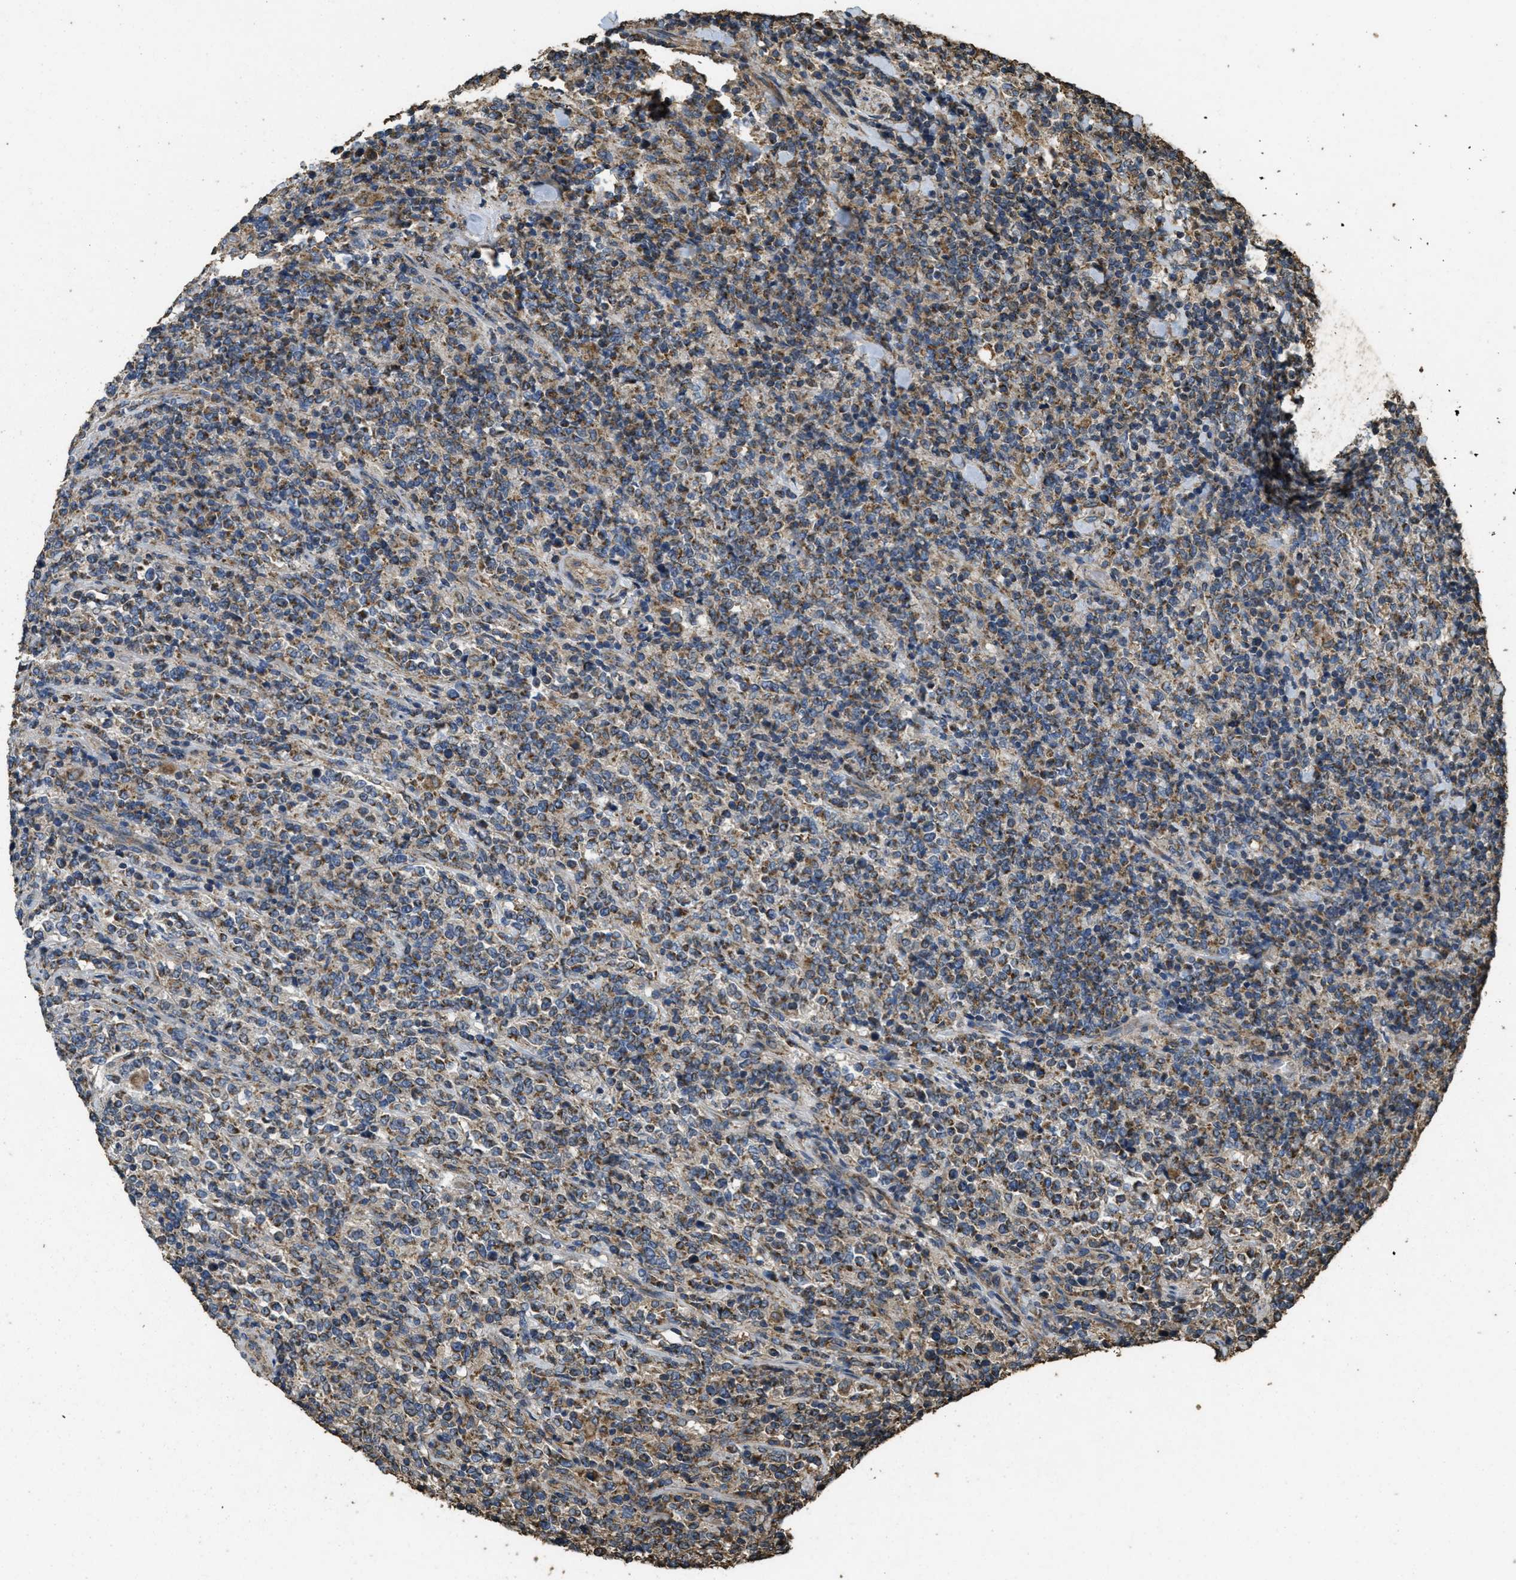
{"staining": {"intensity": "moderate", "quantity": ">75%", "location": "cytoplasmic/membranous"}, "tissue": "lymphoma", "cell_type": "Tumor cells", "image_type": "cancer", "snomed": [{"axis": "morphology", "description": "Malignant lymphoma, non-Hodgkin's type, High grade"}, {"axis": "topography", "description": "Soft tissue"}], "caption": "This image demonstrates immunohistochemistry staining of malignant lymphoma, non-Hodgkin's type (high-grade), with medium moderate cytoplasmic/membranous staining in approximately >75% of tumor cells.", "gene": "CYRIA", "patient": {"sex": "male", "age": 18}}